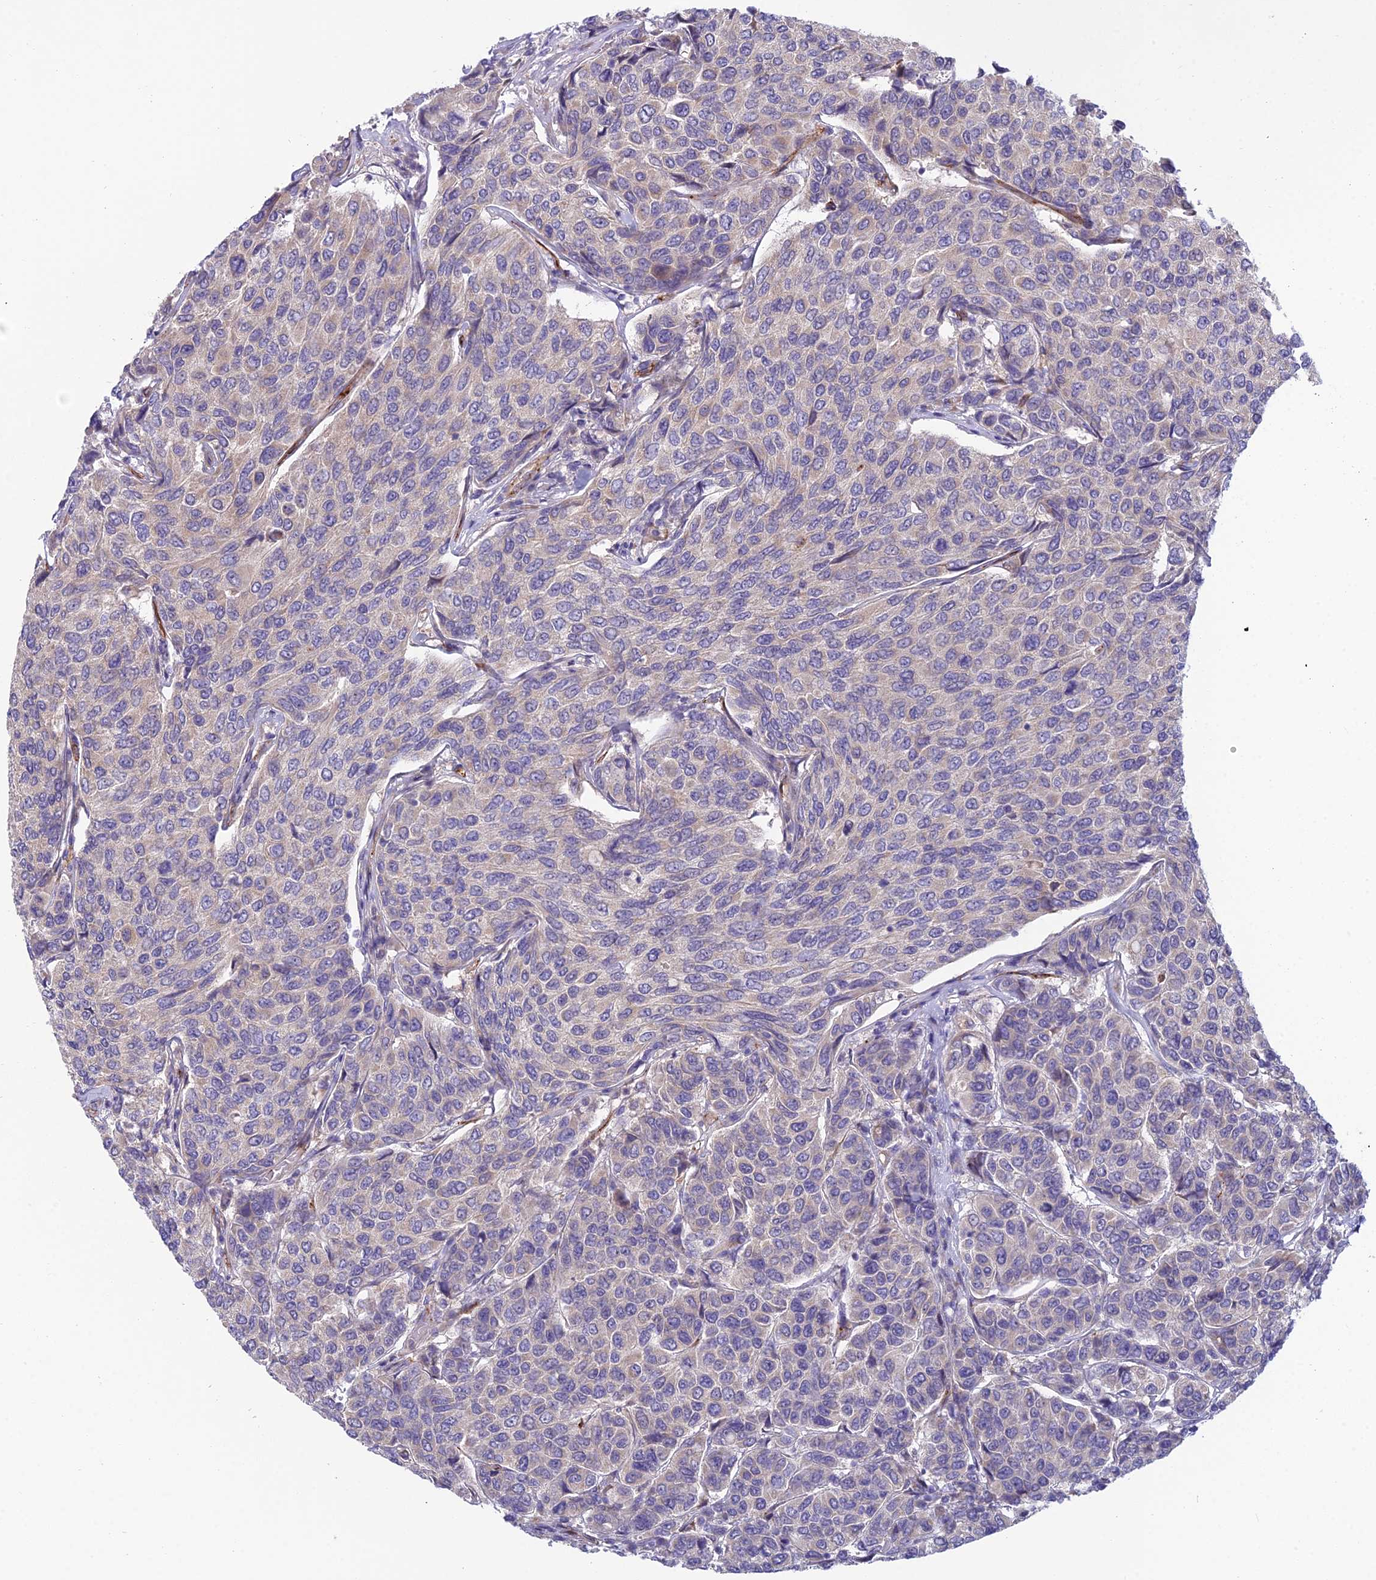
{"staining": {"intensity": "negative", "quantity": "none", "location": "none"}, "tissue": "breast cancer", "cell_type": "Tumor cells", "image_type": "cancer", "snomed": [{"axis": "morphology", "description": "Duct carcinoma"}, {"axis": "topography", "description": "Breast"}], "caption": "The immunohistochemistry (IHC) photomicrograph has no significant staining in tumor cells of breast intraductal carcinoma tissue.", "gene": "DUS2", "patient": {"sex": "female", "age": 55}}